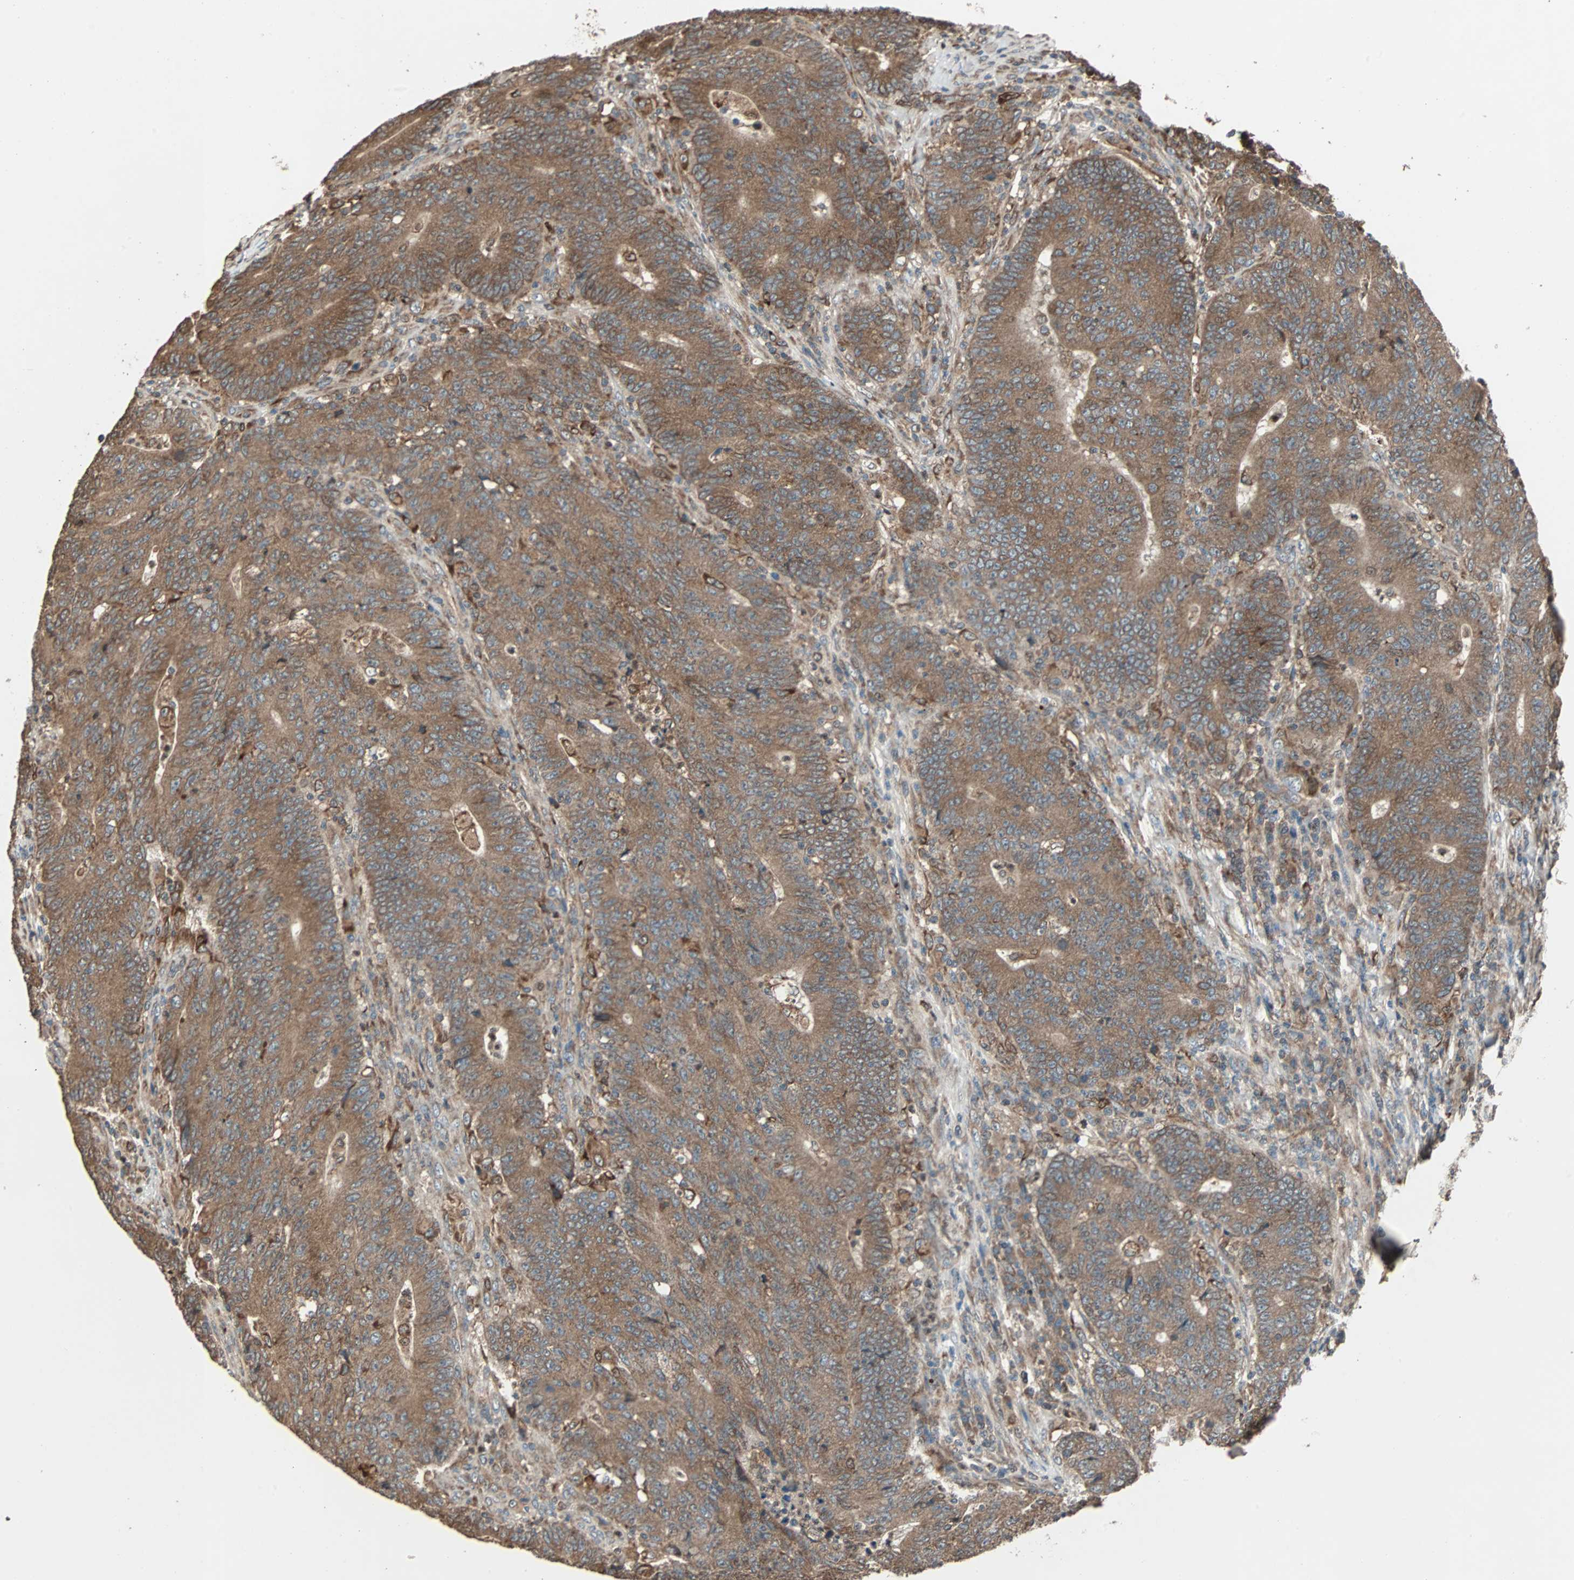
{"staining": {"intensity": "moderate", "quantity": ">75%", "location": "cytoplasmic/membranous"}, "tissue": "colorectal cancer", "cell_type": "Tumor cells", "image_type": "cancer", "snomed": [{"axis": "morphology", "description": "Normal tissue, NOS"}, {"axis": "morphology", "description": "Adenocarcinoma, NOS"}, {"axis": "topography", "description": "Colon"}], "caption": "Immunohistochemistry micrograph of neoplastic tissue: colorectal cancer stained using immunohistochemistry (IHC) displays medium levels of moderate protein expression localized specifically in the cytoplasmic/membranous of tumor cells, appearing as a cytoplasmic/membranous brown color.", "gene": "RAB7A", "patient": {"sex": "female", "age": 75}}